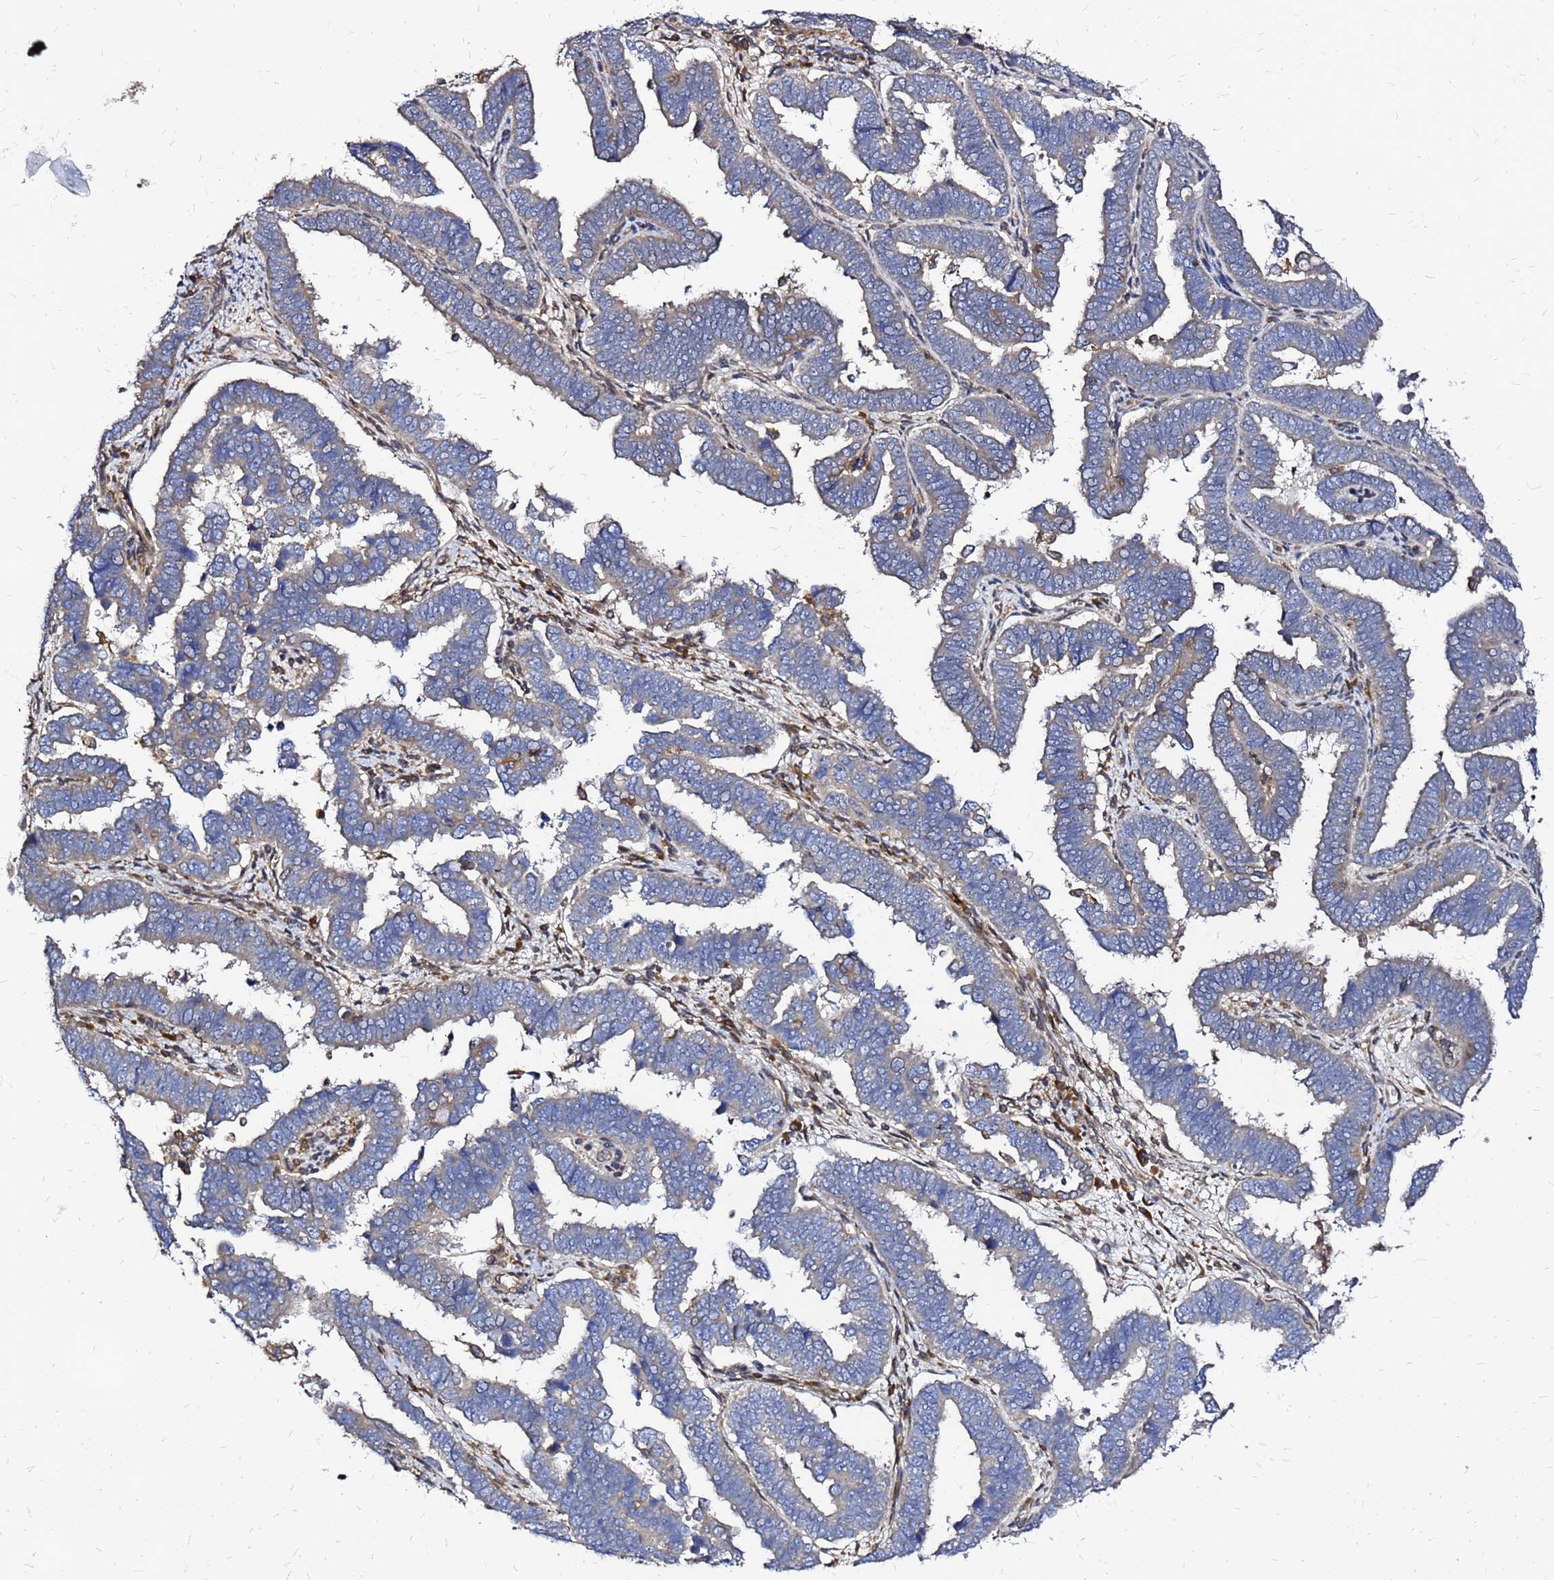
{"staining": {"intensity": "negative", "quantity": "none", "location": "none"}, "tissue": "endometrial cancer", "cell_type": "Tumor cells", "image_type": "cancer", "snomed": [{"axis": "morphology", "description": "Adenocarcinoma, NOS"}, {"axis": "topography", "description": "Endometrium"}], "caption": "Tumor cells show no significant expression in endometrial adenocarcinoma.", "gene": "CYBC1", "patient": {"sex": "female", "age": 75}}